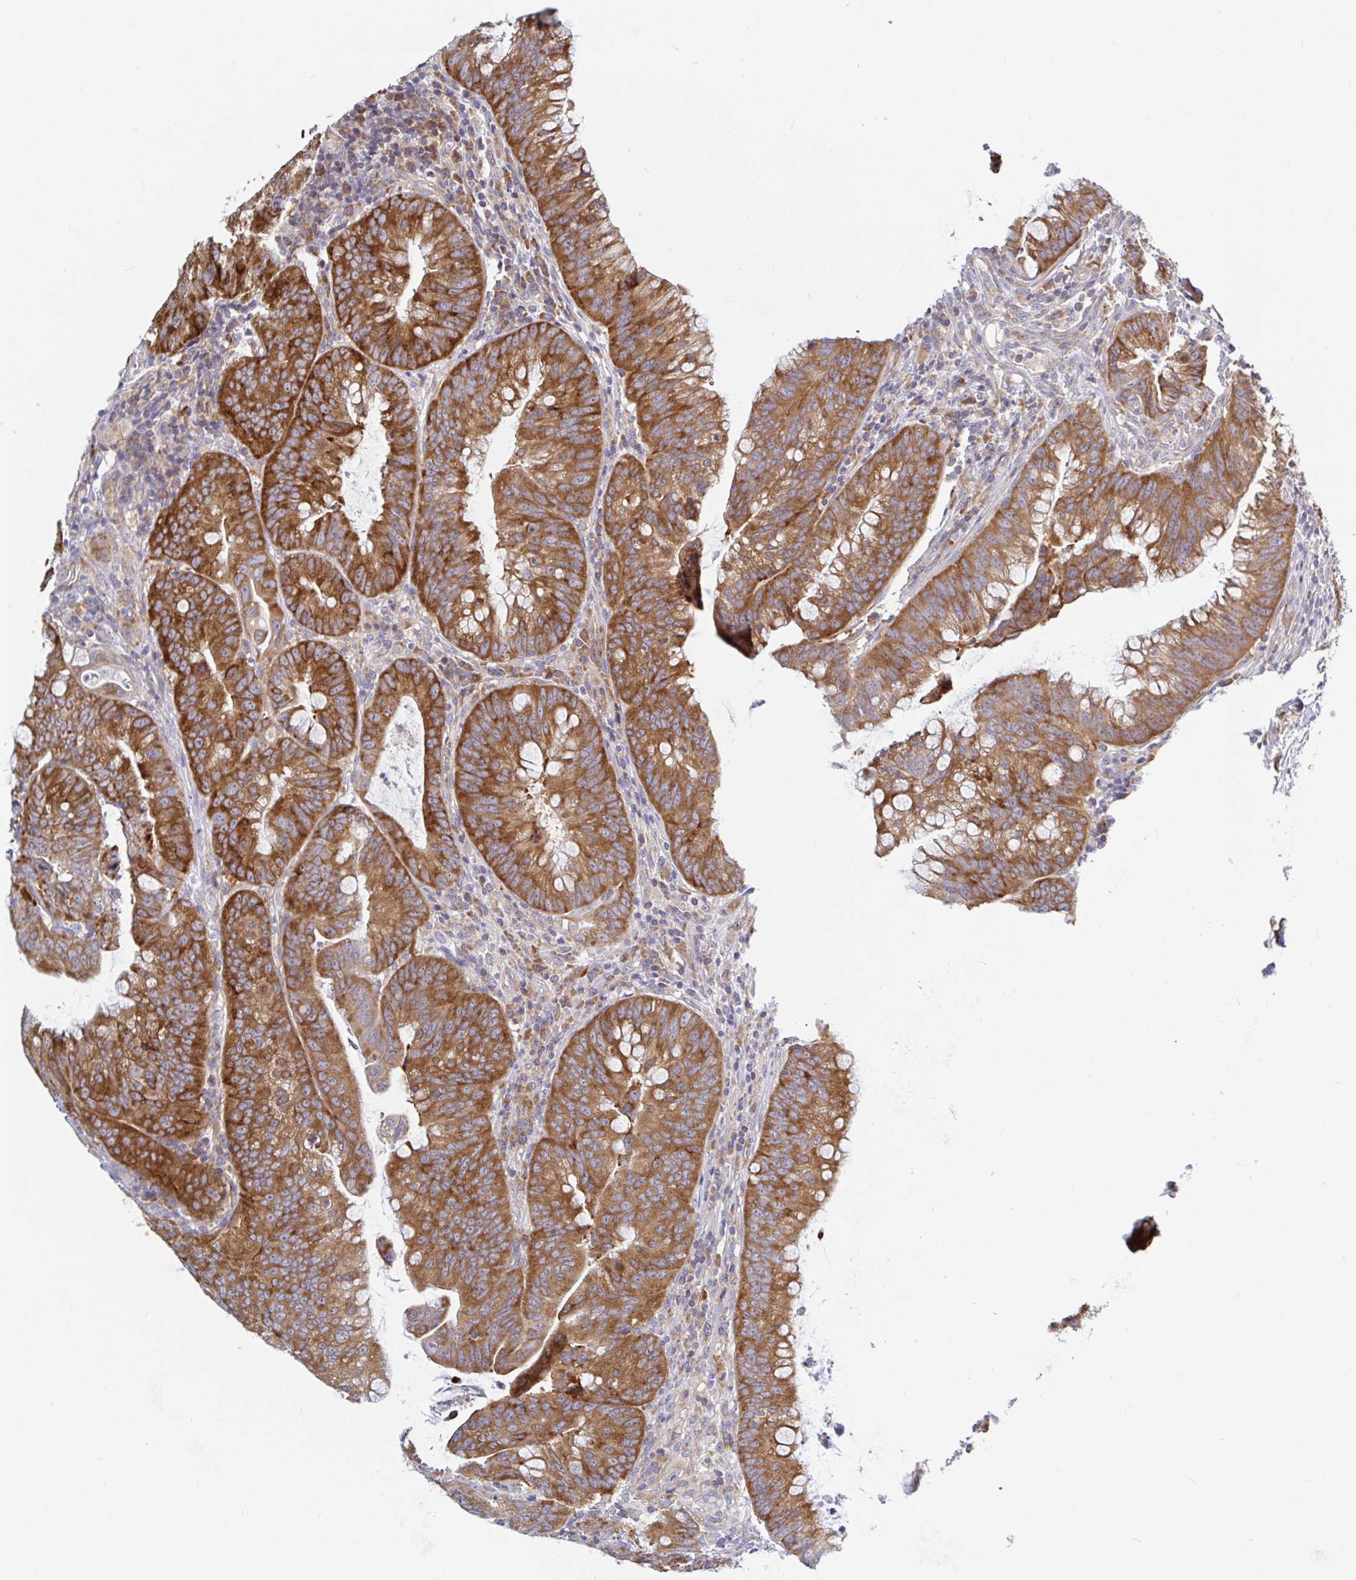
{"staining": {"intensity": "moderate", "quantity": ">75%", "location": "cytoplasmic/membranous"}, "tissue": "colorectal cancer", "cell_type": "Tumor cells", "image_type": "cancer", "snomed": [{"axis": "morphology", "description": "Adenocarcinoma, NOS"}, {"axis": "topography", "description": "Colon"}], "caption": "A brown stain shows moderate cytoplasmic/membranous positivity of a protein in human colorectal cancer tumor cells.", "gene": "LARP1", "patient": {"sex": "male", "age": 62}}